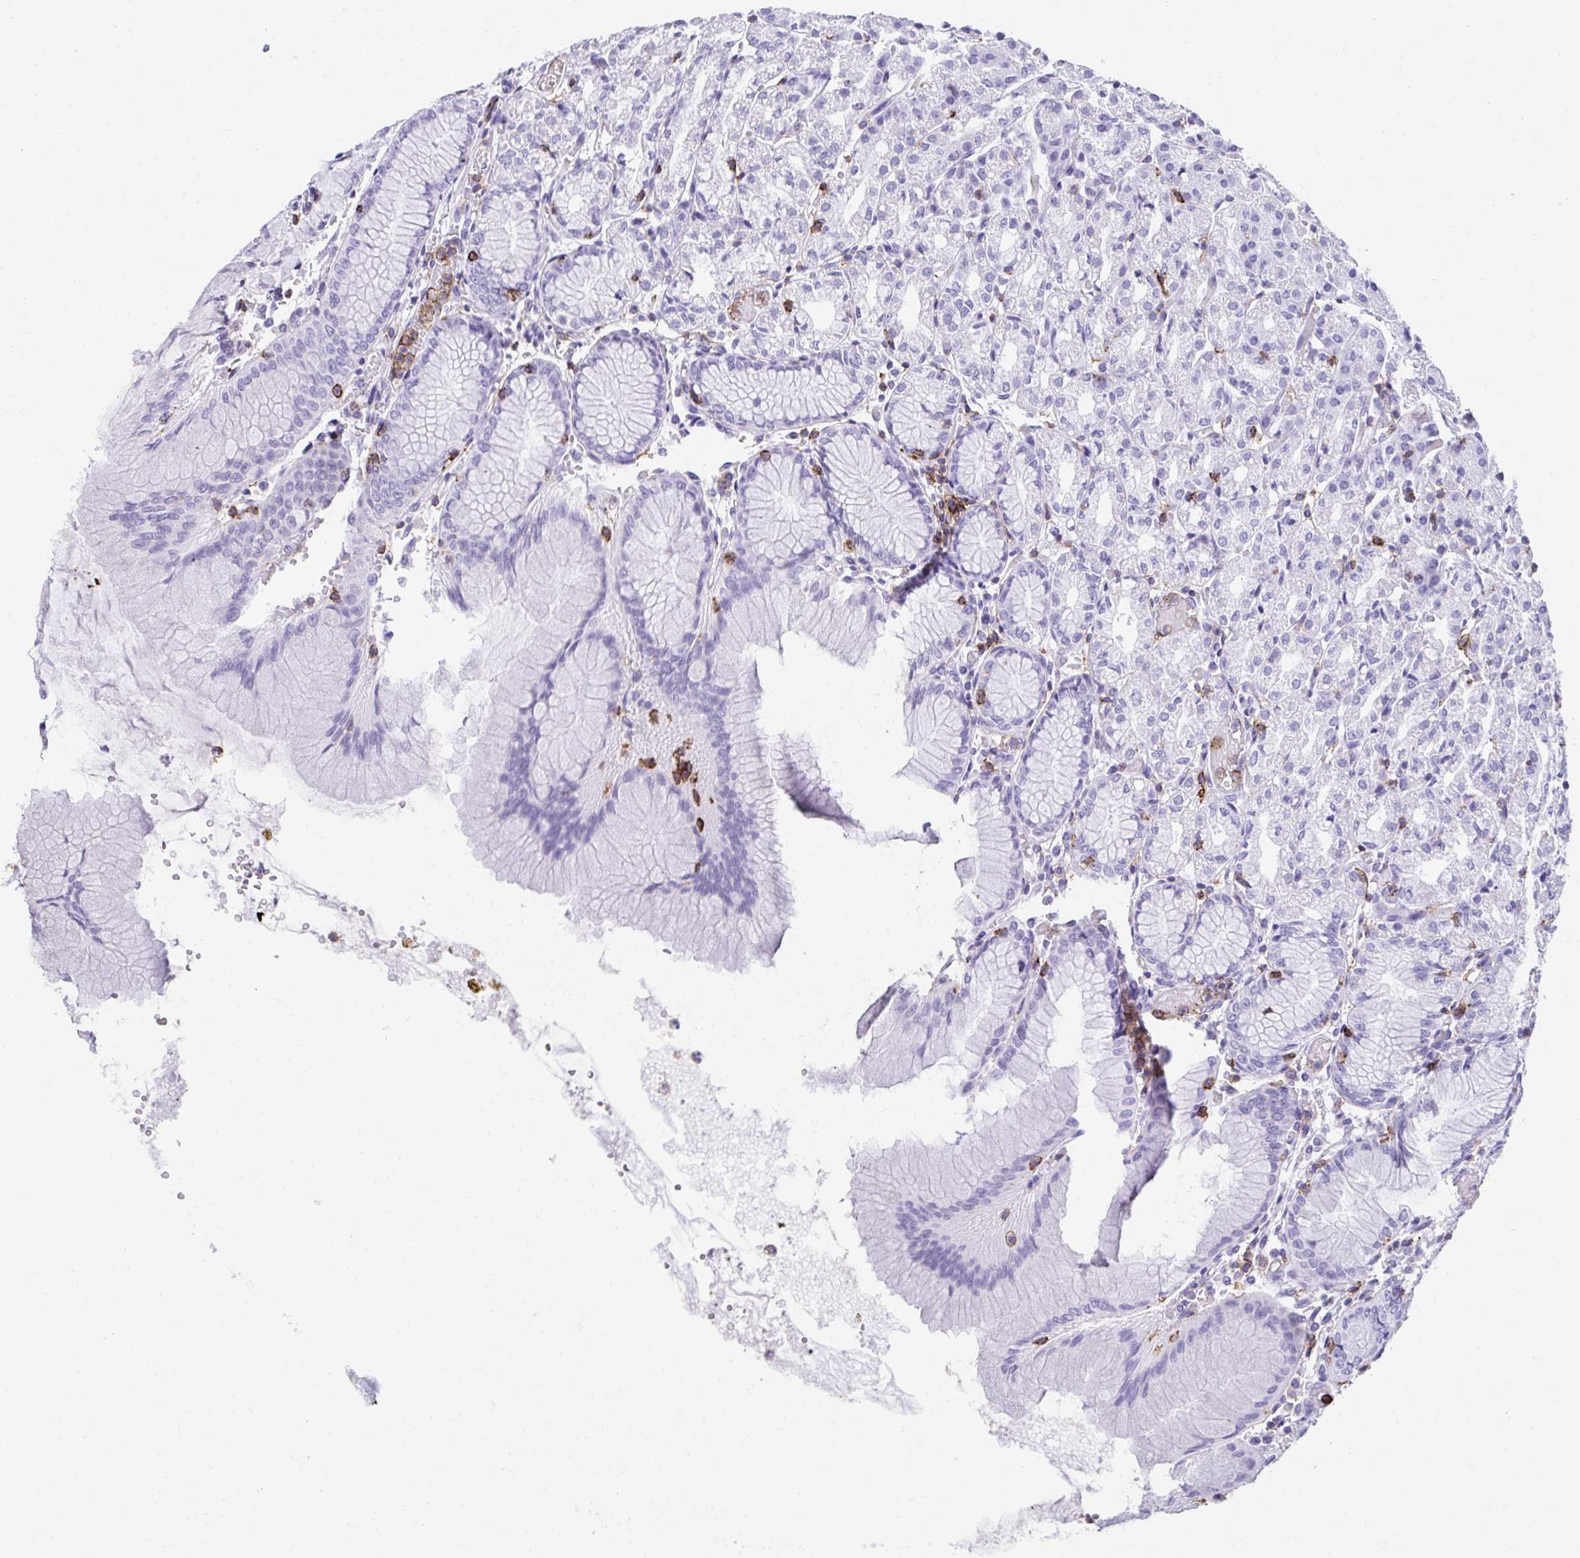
{"staining": {"intensity": "negative", "quantity": "none", "location": "none"}, "tissue": "stomach", "cell_type": "Glandular cells", "image_type": "normal", "snomed": [{"axis": "morphology", "description": "Normal tissue, NOS"}, {"axis": "topography", "description": "Stomach"}], "caption": "Micrograph shows no protein expression in glandular cells of benign stomach.", "gene": "SPN", "patient": {"sex": "female", "age": 57}}